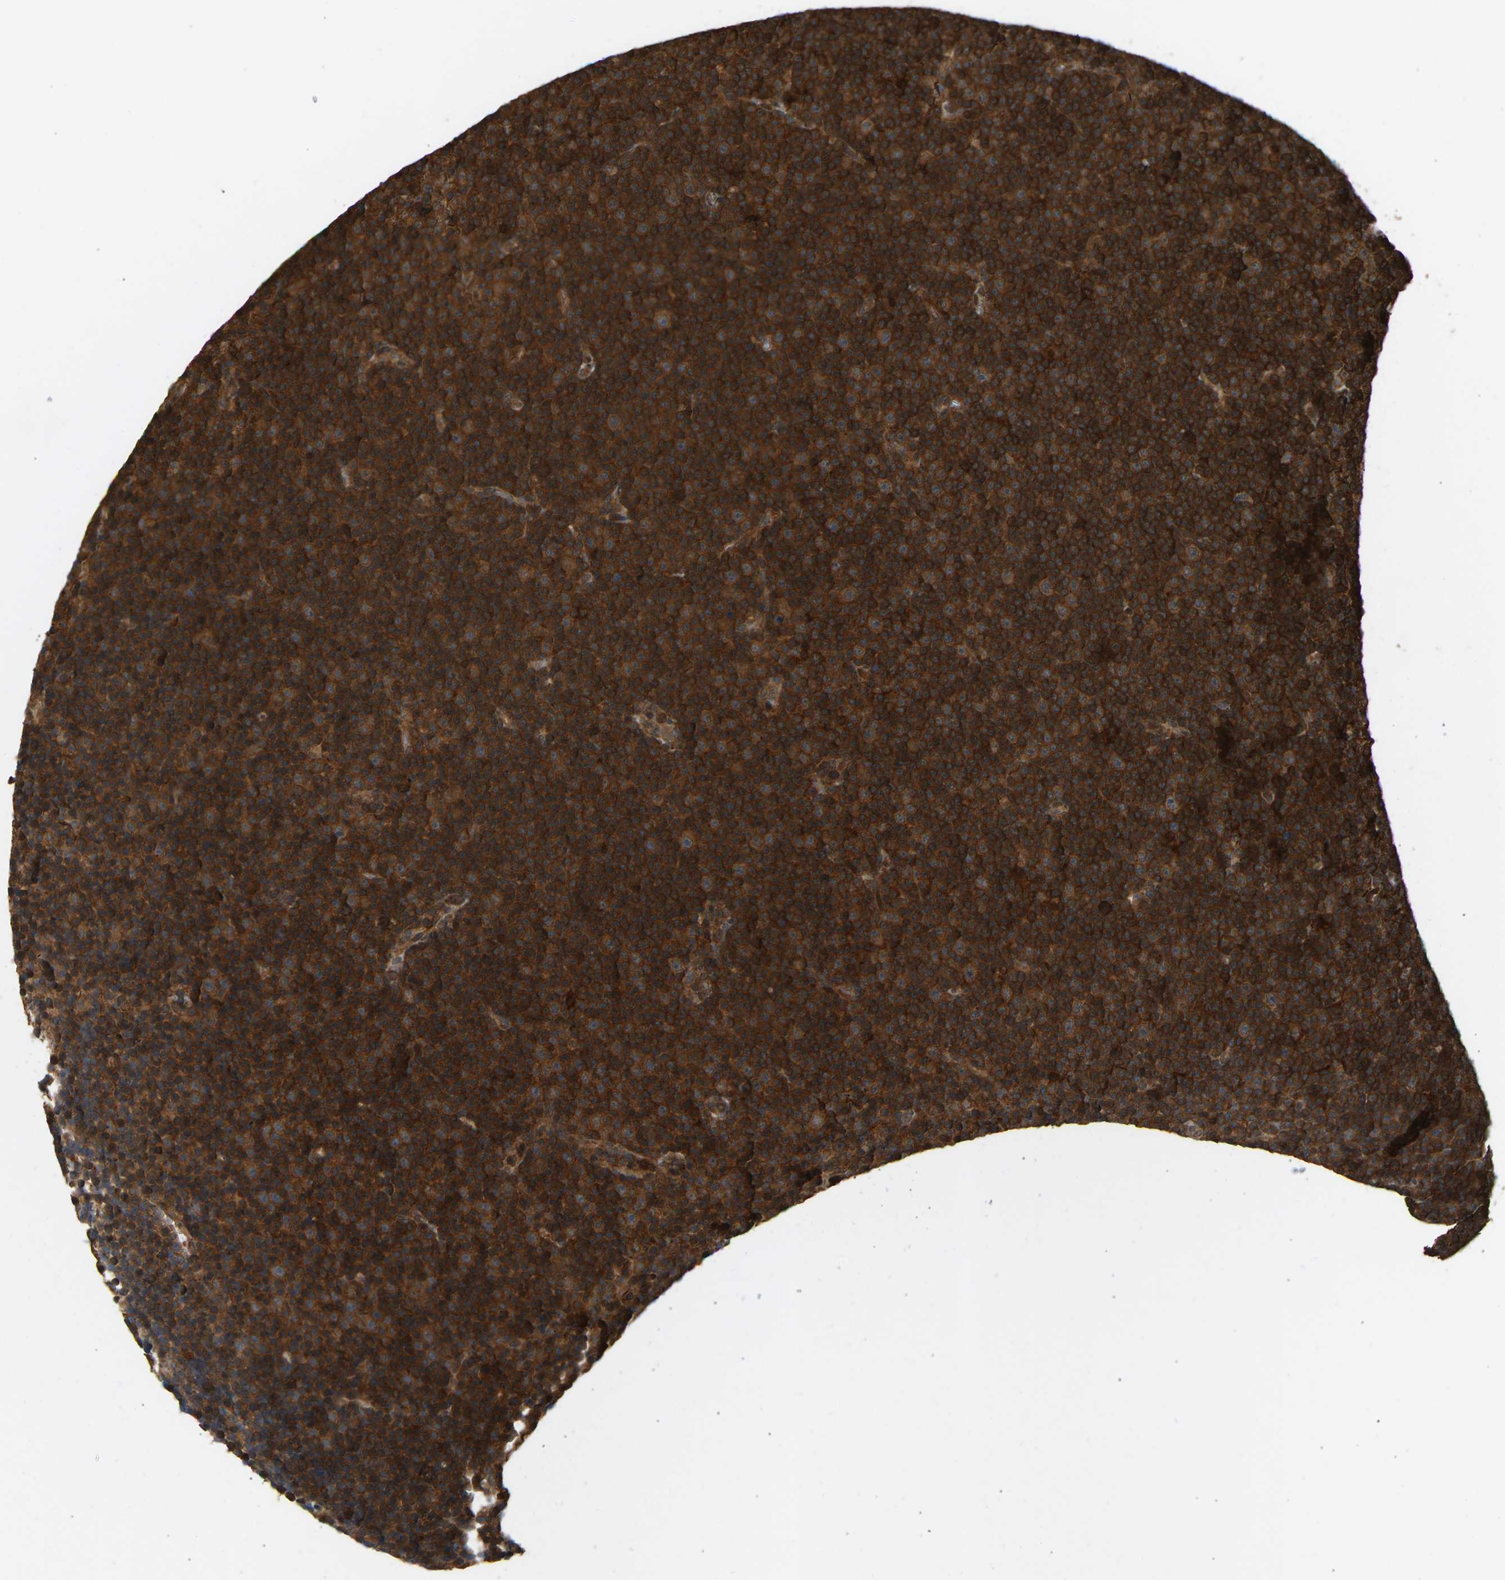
{"staining": {"intensity": "strong", "quantity": ">75%", "location": "cytoplasmic/membranous"}, "tissue": "lymphoma", "cell_type": "Tumor cells", "image_type": "cancer", "snomed": [{"axis": "morphology", "description": "Malignant lymphoma, non-Hodgkin's type, Low grade"}, {"axis": "topography", "description": "Lymph node"}], "caption": "Protein expression analysis of malignant lymphoma, non-Hodgkin's type (low-grade) shows strong cytoplasmic/membranous staining in about >75% of tumor cells. (DAB (3,3'-diaminobenzidine) IHC, brown staining for protein, blue staining for nuclei).", "gene": "GOPC", "patient": {"sex": "female", "age": 67}}